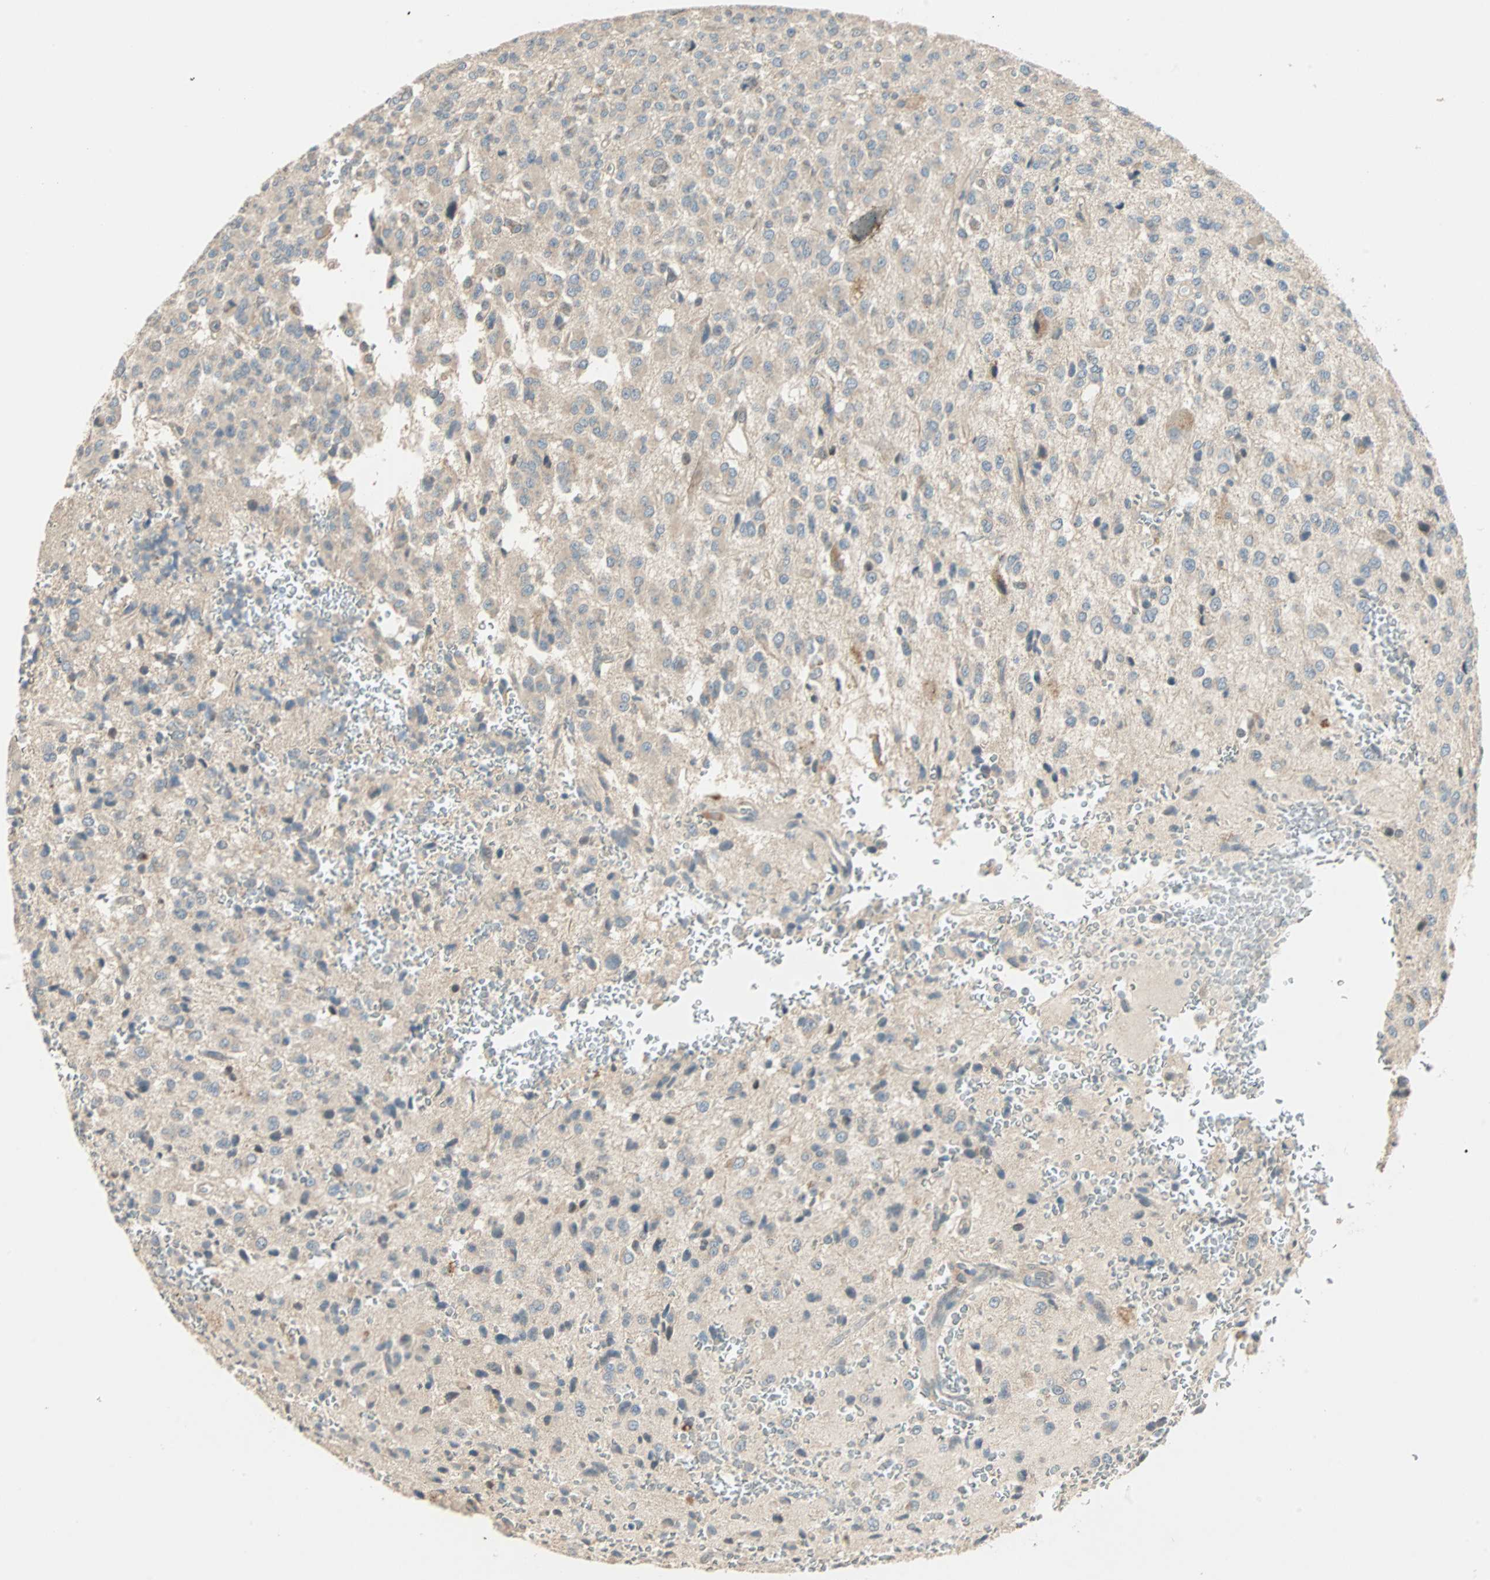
{"staining": {"intensity": "weak", "quantity": ">75%", "location": "cytoplasmic/membranous"}, "tissue": "glioma", "cell_type": "Tumor cells", "image_type": "cancer", "snomed": [{"axis": "morphology", "description": "Glioma, malignant, High grade"}, {"axis": "topography", "description": "pancreas cauda"}], "caption": "Weak cytoplasmic/membranous expression is appreciated in about >75% of tumor cells in malignant glioma (high-grade). (DAB (3,3'-diaminobenzidine) IHC with brightfield microscopy, high magnification).", "gene": "TTF2", "patient": {"sex": "male", "age": 60}}